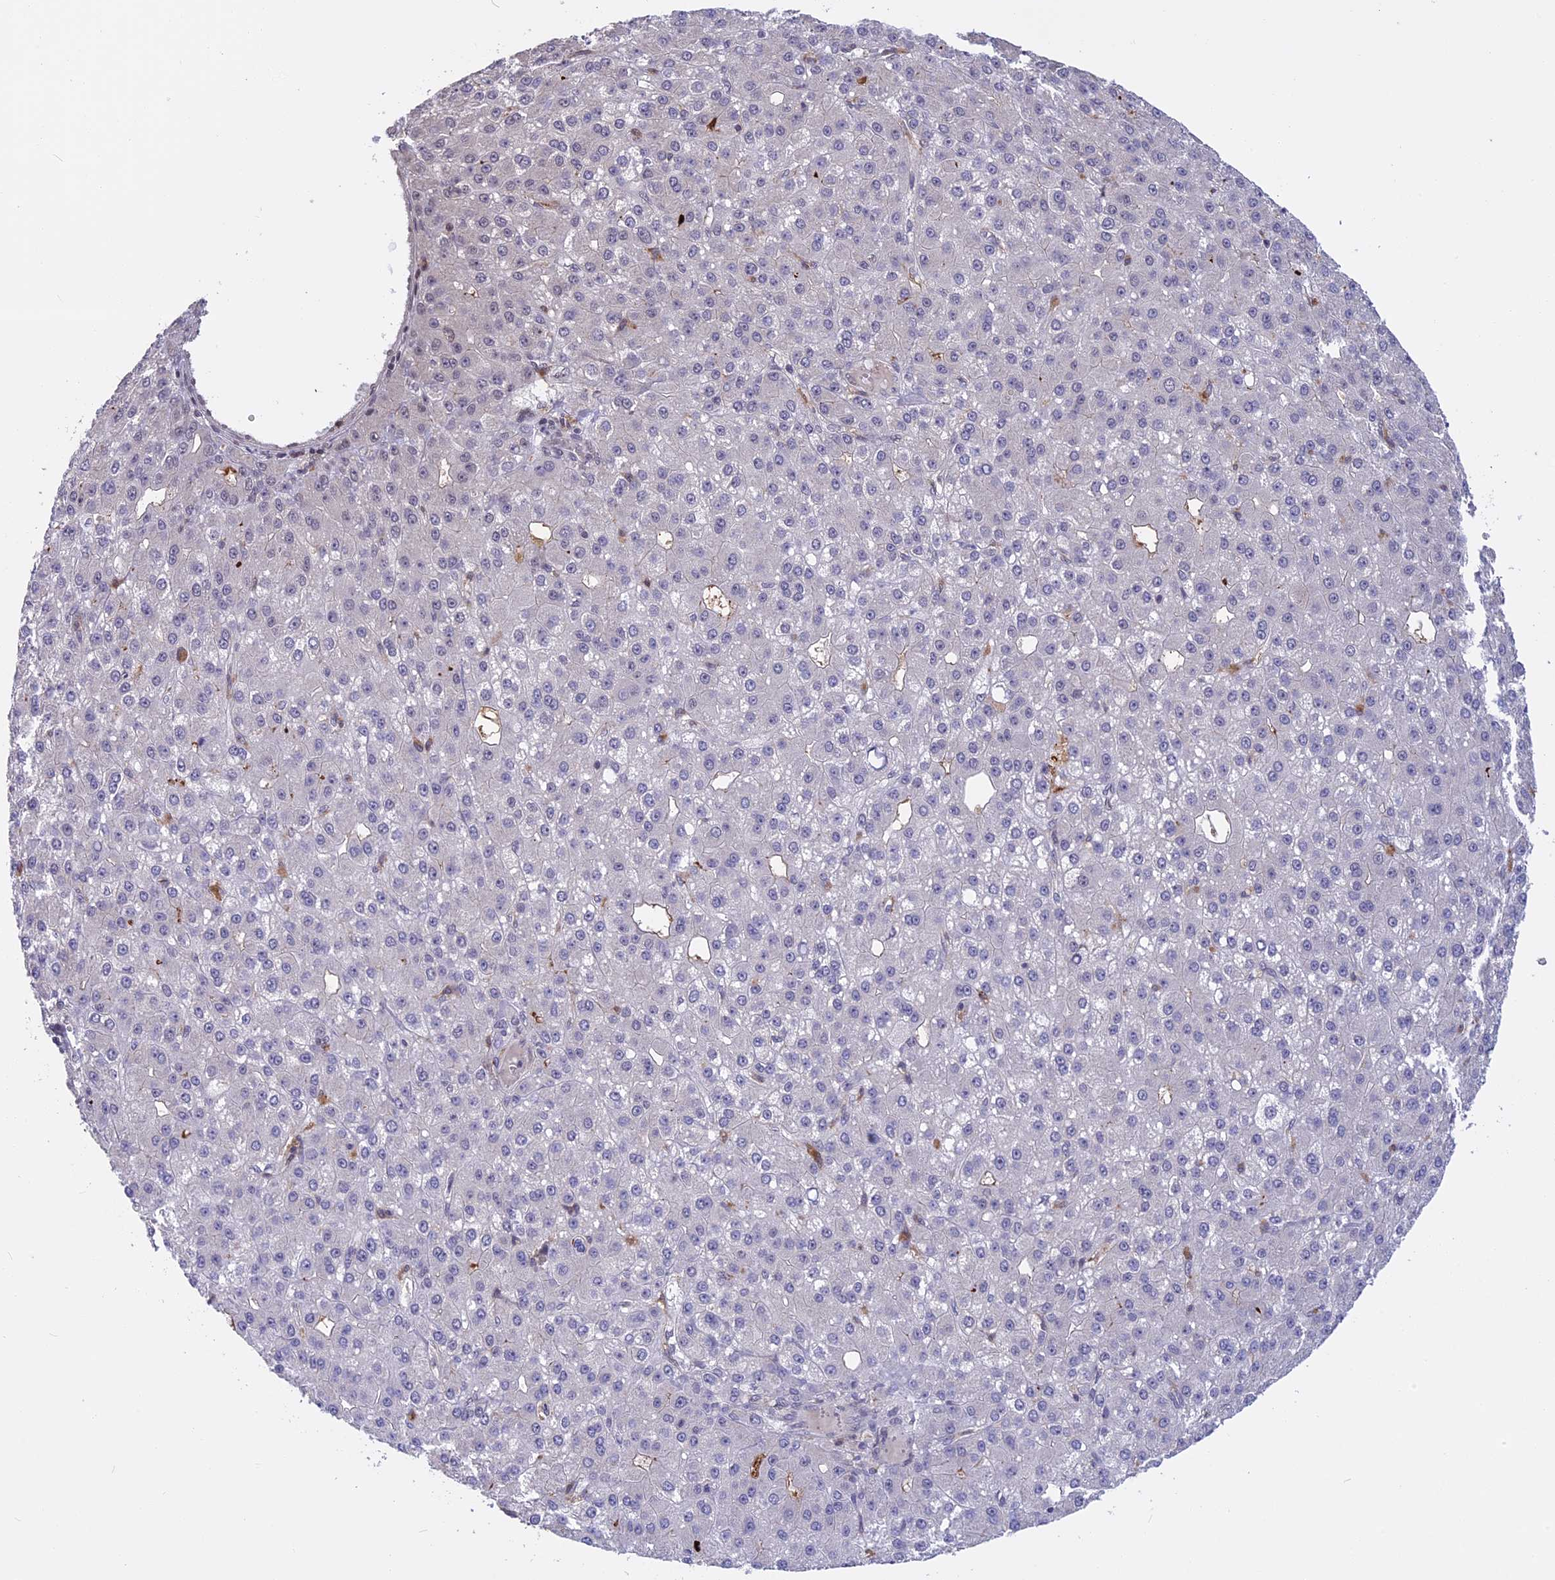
{"staining": {"intensity": "negative", "quantity": "none", "location": "none"}, "tissue": "liver cancer", "cell_type": "Tumor cells", "image_type": "cancer", "snomed": [{"axis": "morphology", "description": "Carcinoma, Hepatocellular, NOS"}, {"axis": "topography", "description": "Liver"}], "caption": "Human hepatocellular carcinoma (liver) stained for a protein using IHC reveals no staining in tumor cells.", "gene": "POLR2C", "patient": {"sex": "male", "age": 67}}